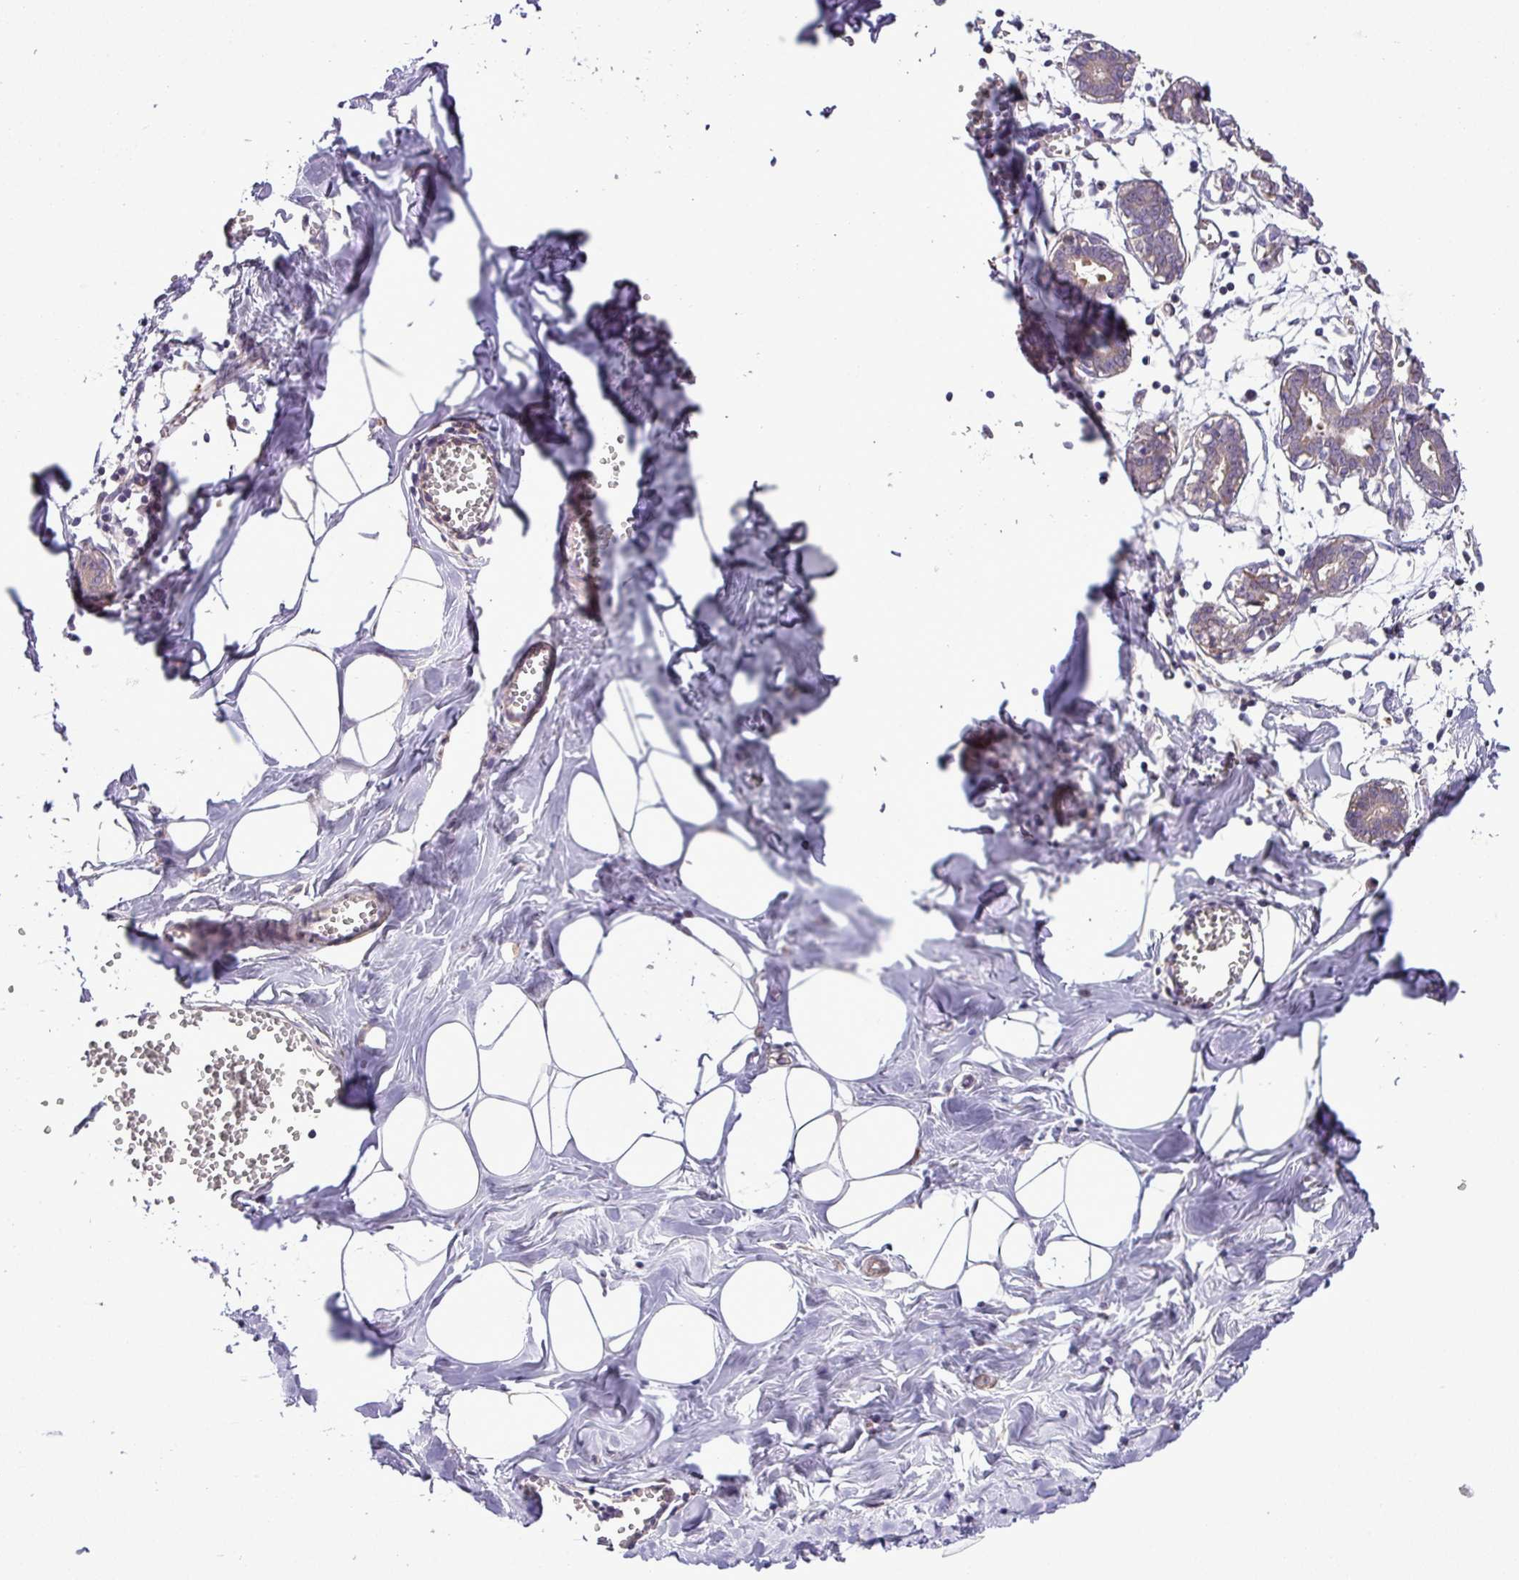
{"staining": {"intensity": "negative", "quantity": "none", "location": "none"}, "tissue": "breast", "cell_type": "Adipocytes", "image_type": "normal", "snomed": [{"axis": "morphology", "description": "Normal tissue, NOS"}, {"axis": "topography", "description": "Breast"}], "caption": "The photomicrograph exhibits no significant positivity in adipocytes of breast. (IHC, brightfield microscopy, high magnification).", "gene": "CARHSP1", "patient": {"sex": "female", "age": 27}}